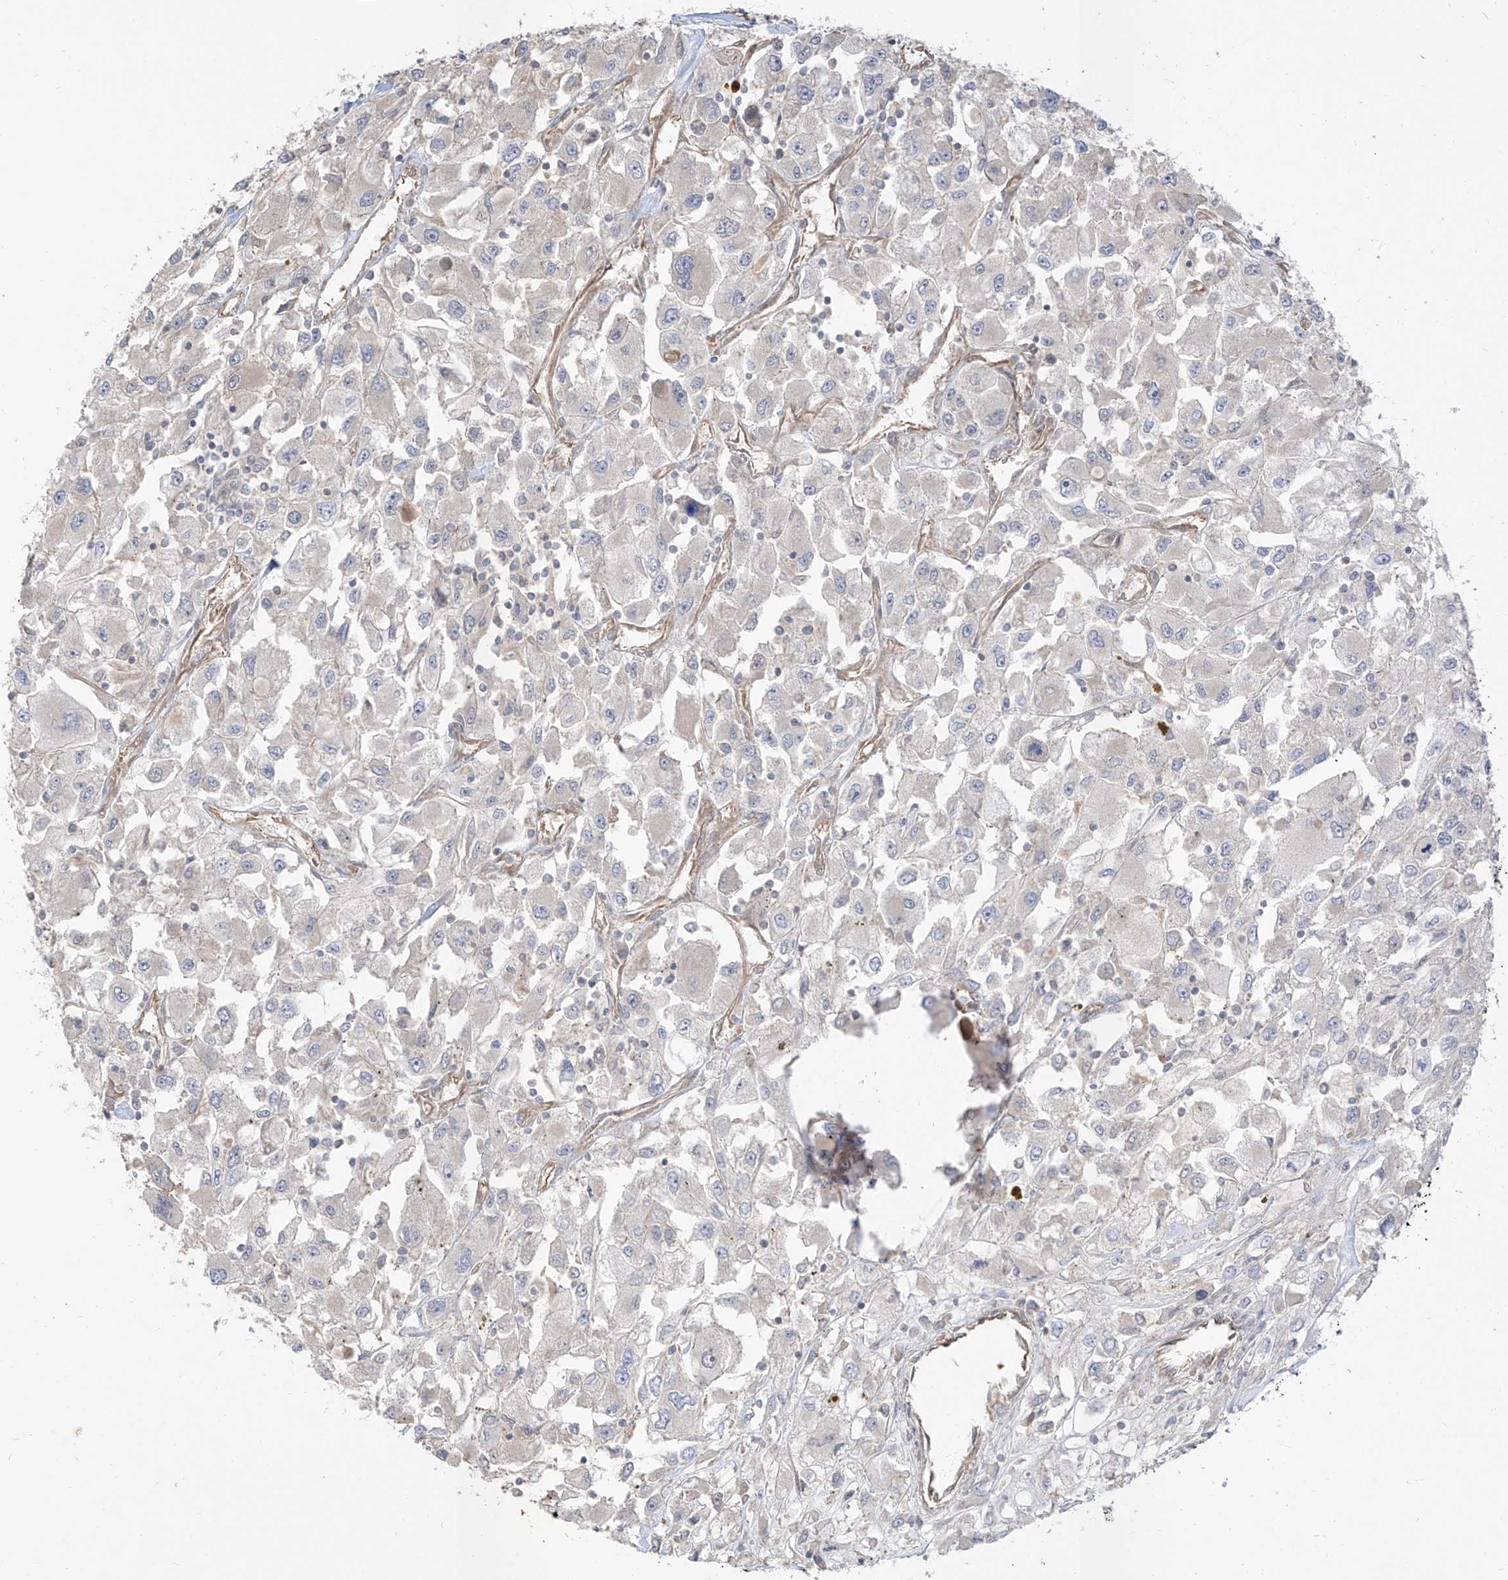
{"staining": {"intensity": "negative", "quantity": "none", "location": "none"}, "tissue": "renal cancer", "cell_type": "Tumor cells", "image_type": "cancer", "snomed": [{"axis": "morphology", "description": "Adenocarcinoma, NOS"}, {"axis": "topography", "description": "Kidney"}], "caption": "Tumor cells show no significant protein staining in renal cancer (adenocarcinoma).", "gene": "EPHX4", "patient": {"sex": "female", "age": 52}}